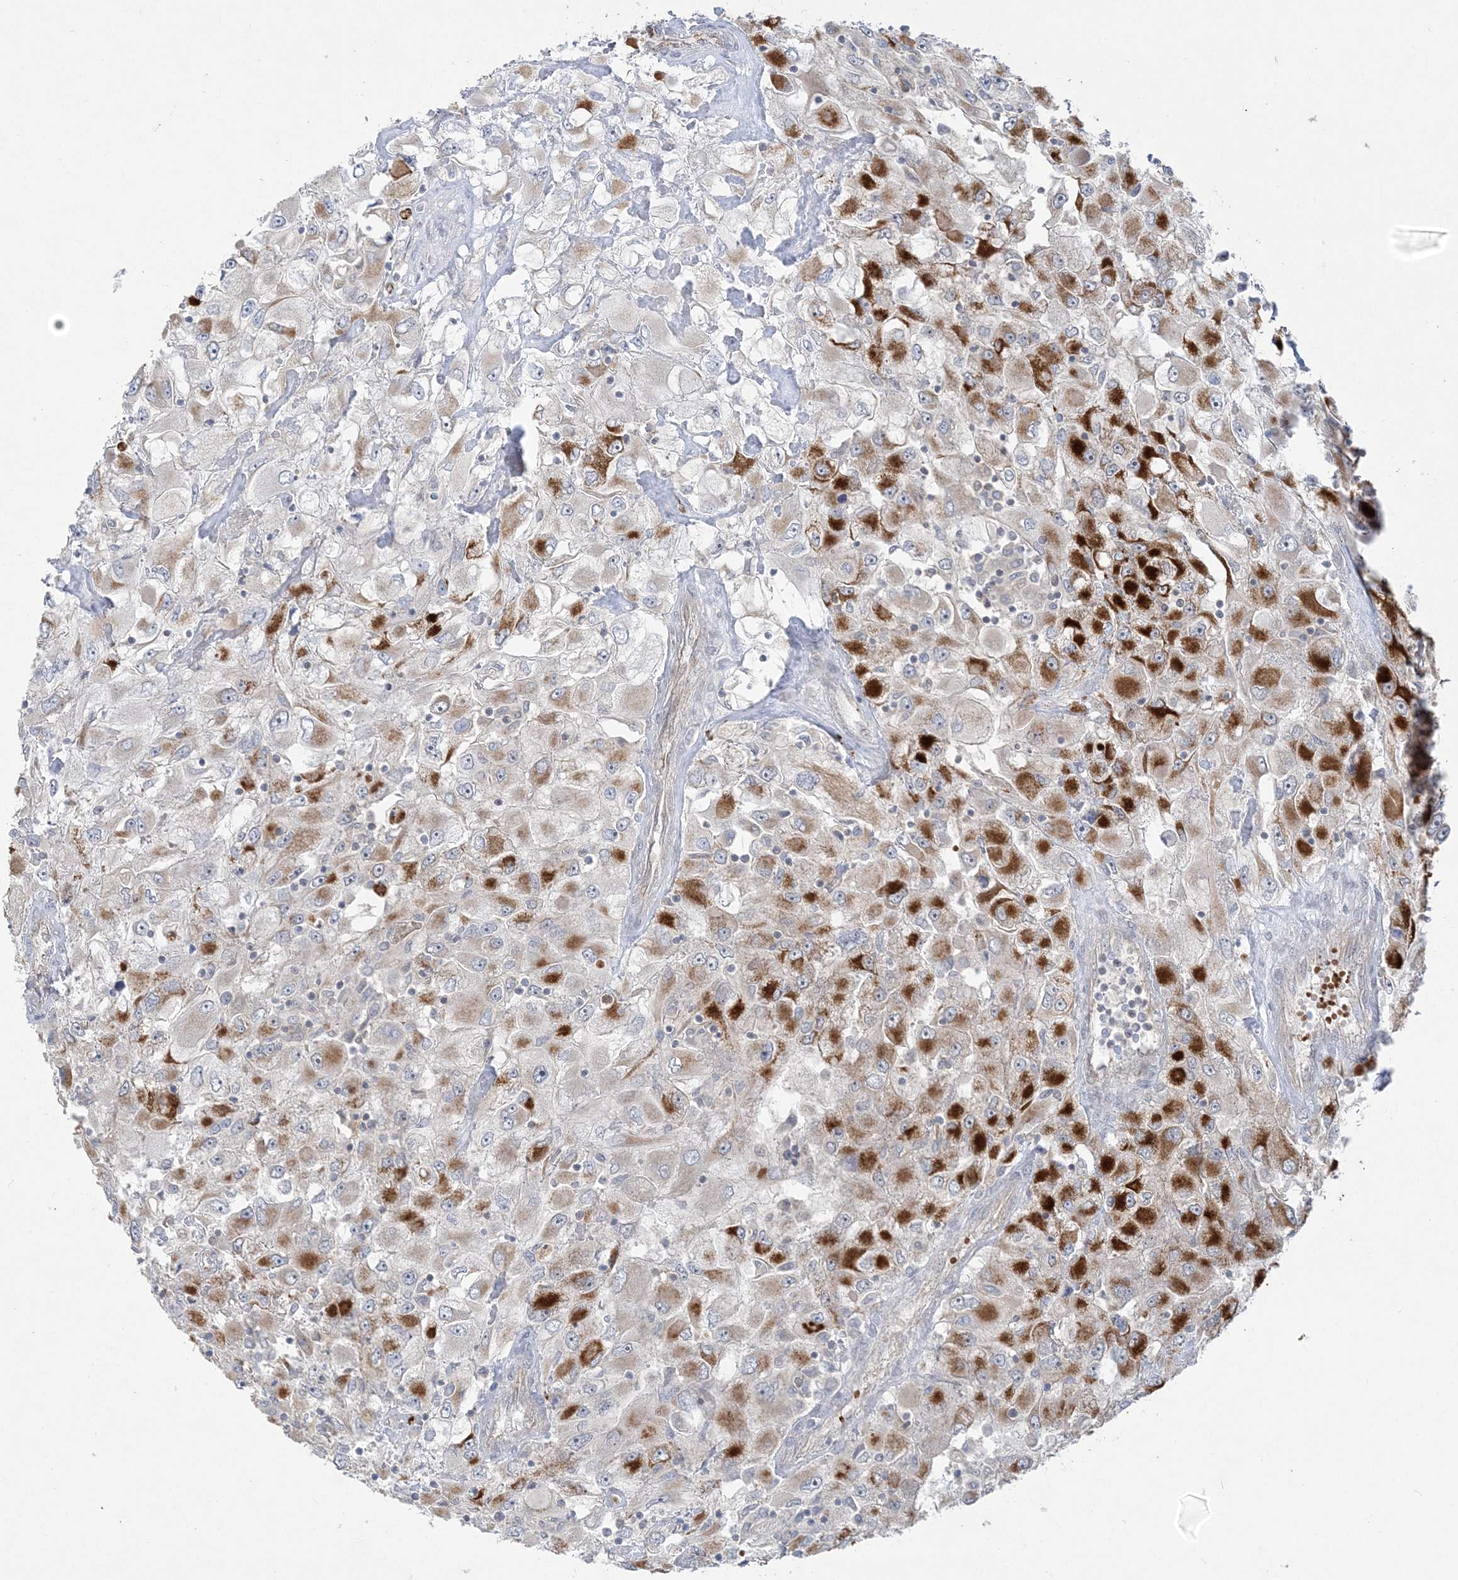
{"staining": {"intensity": "strong", "quantity": "<25%", "location": "cytoplasmic/membranous"}, "tissue": "renal cancer", "cell_type": "Tumor cells", "image_type": "cancer", "snomed": [{"axis": "morphology", "description": "Adenocarcinoma, NOS"}, {"axis": "topography", "description": "Kidney"}], "caption": "Immunohistochemistry (IHC) of renal adenocarcinoma exhibits medium levels of strong cytoplasmic/membranous staining in about <25% of tumor cells.", "gene": "INPP1", "patient": {"sex": "female", "age": 52}}